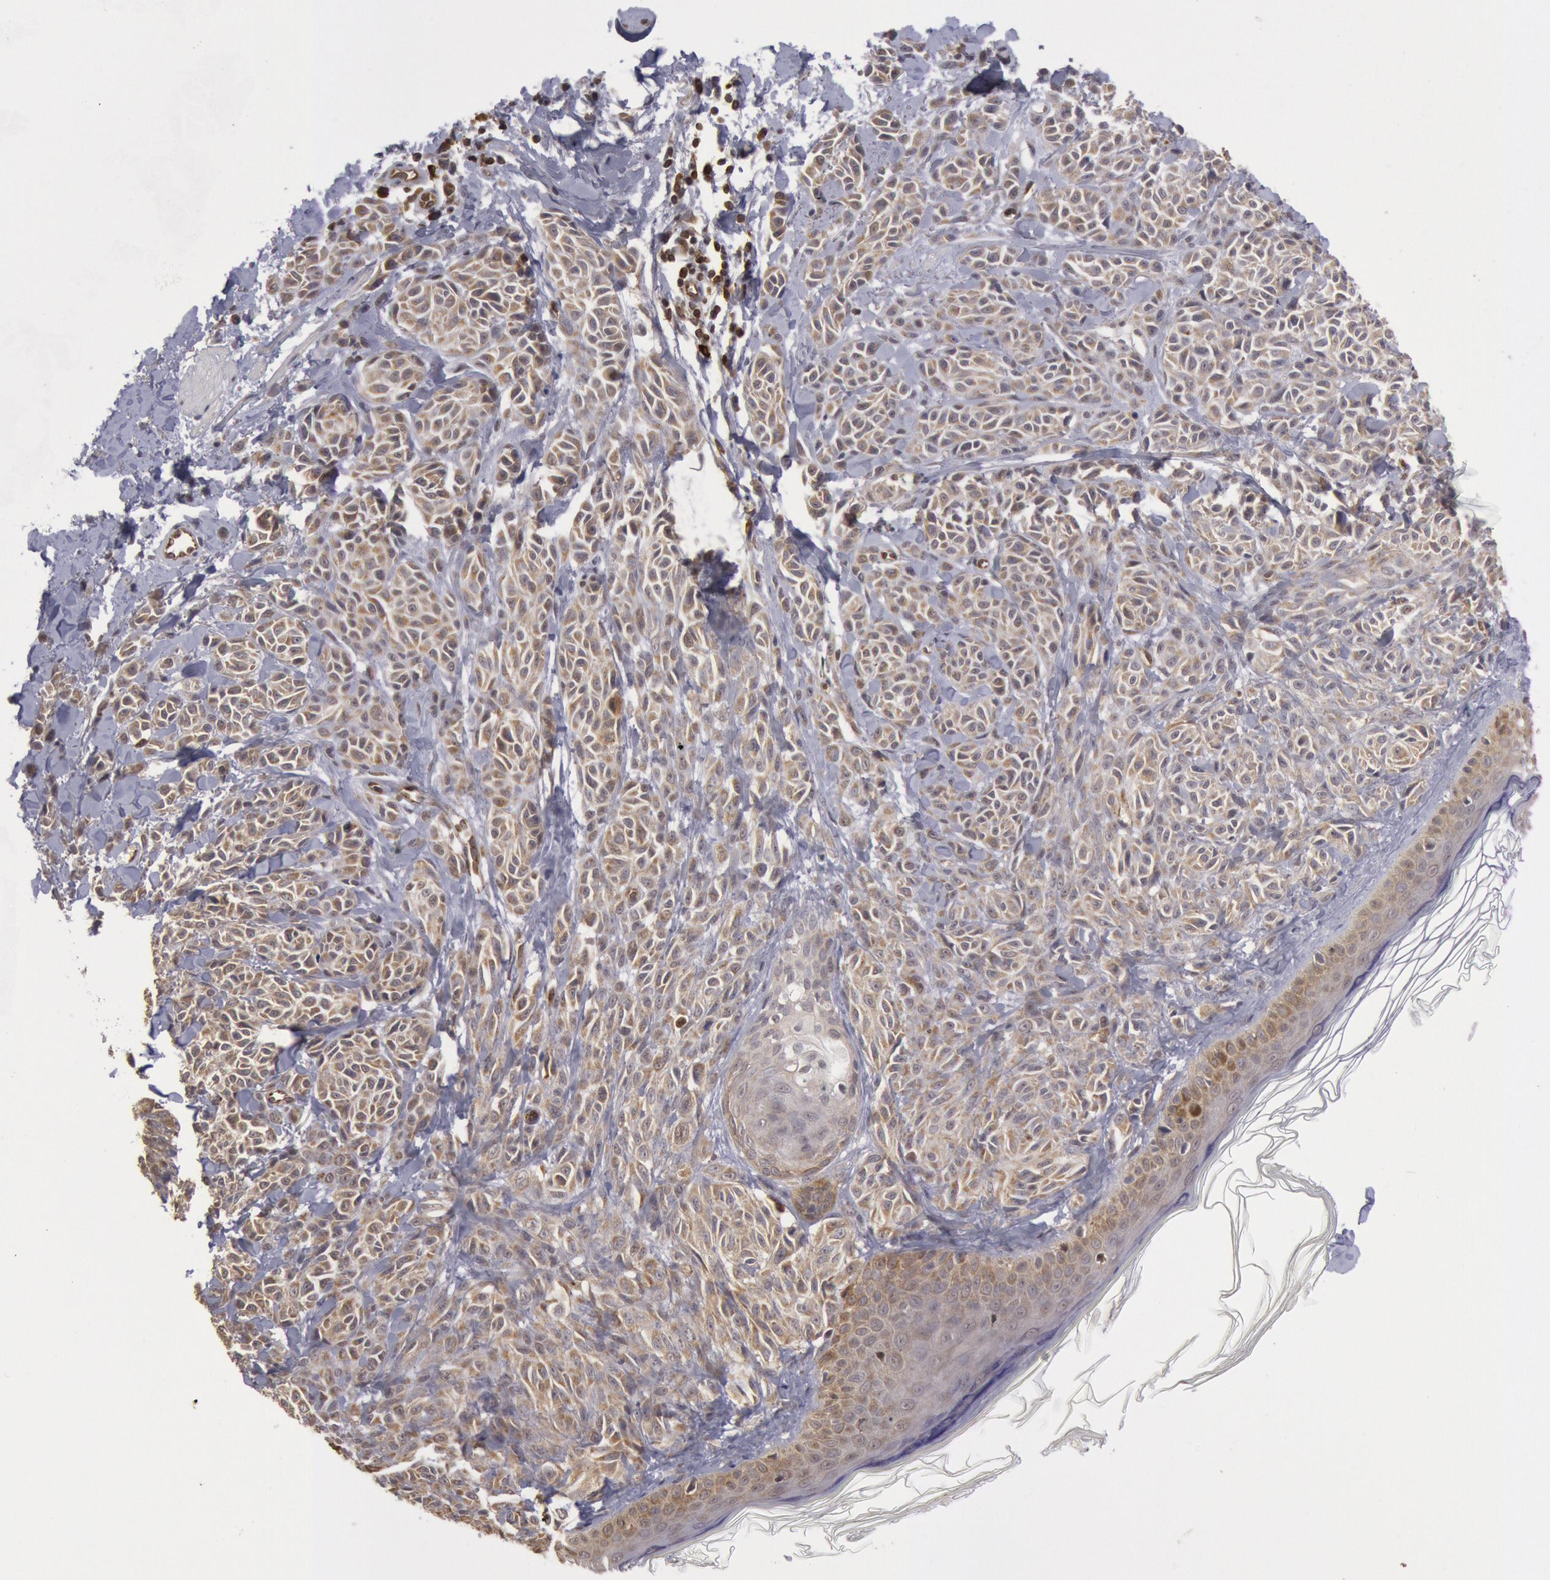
{"staining": {"intensity": "negative", "quantity": "none", "location": "none"}, "tissue": "melanoma", "cell_type": "Tumor cells", "image_type": "cancer", "snomed": [{"axis": "morphology", "description": "Malignant melanoma, NOS"}, {"axis": "topography", "description": "Skin"}], "caption": "Melanoma was stained to show a protein in brown. There is no significant positivity in tumor cells. (Stains: DAB immunohistochemistry with hematoxylin counter stain, Microscopy: brightfield microscopy at high magnification).", "gene": "TAP2", "patient": {"sex": "female", "age": 73}}